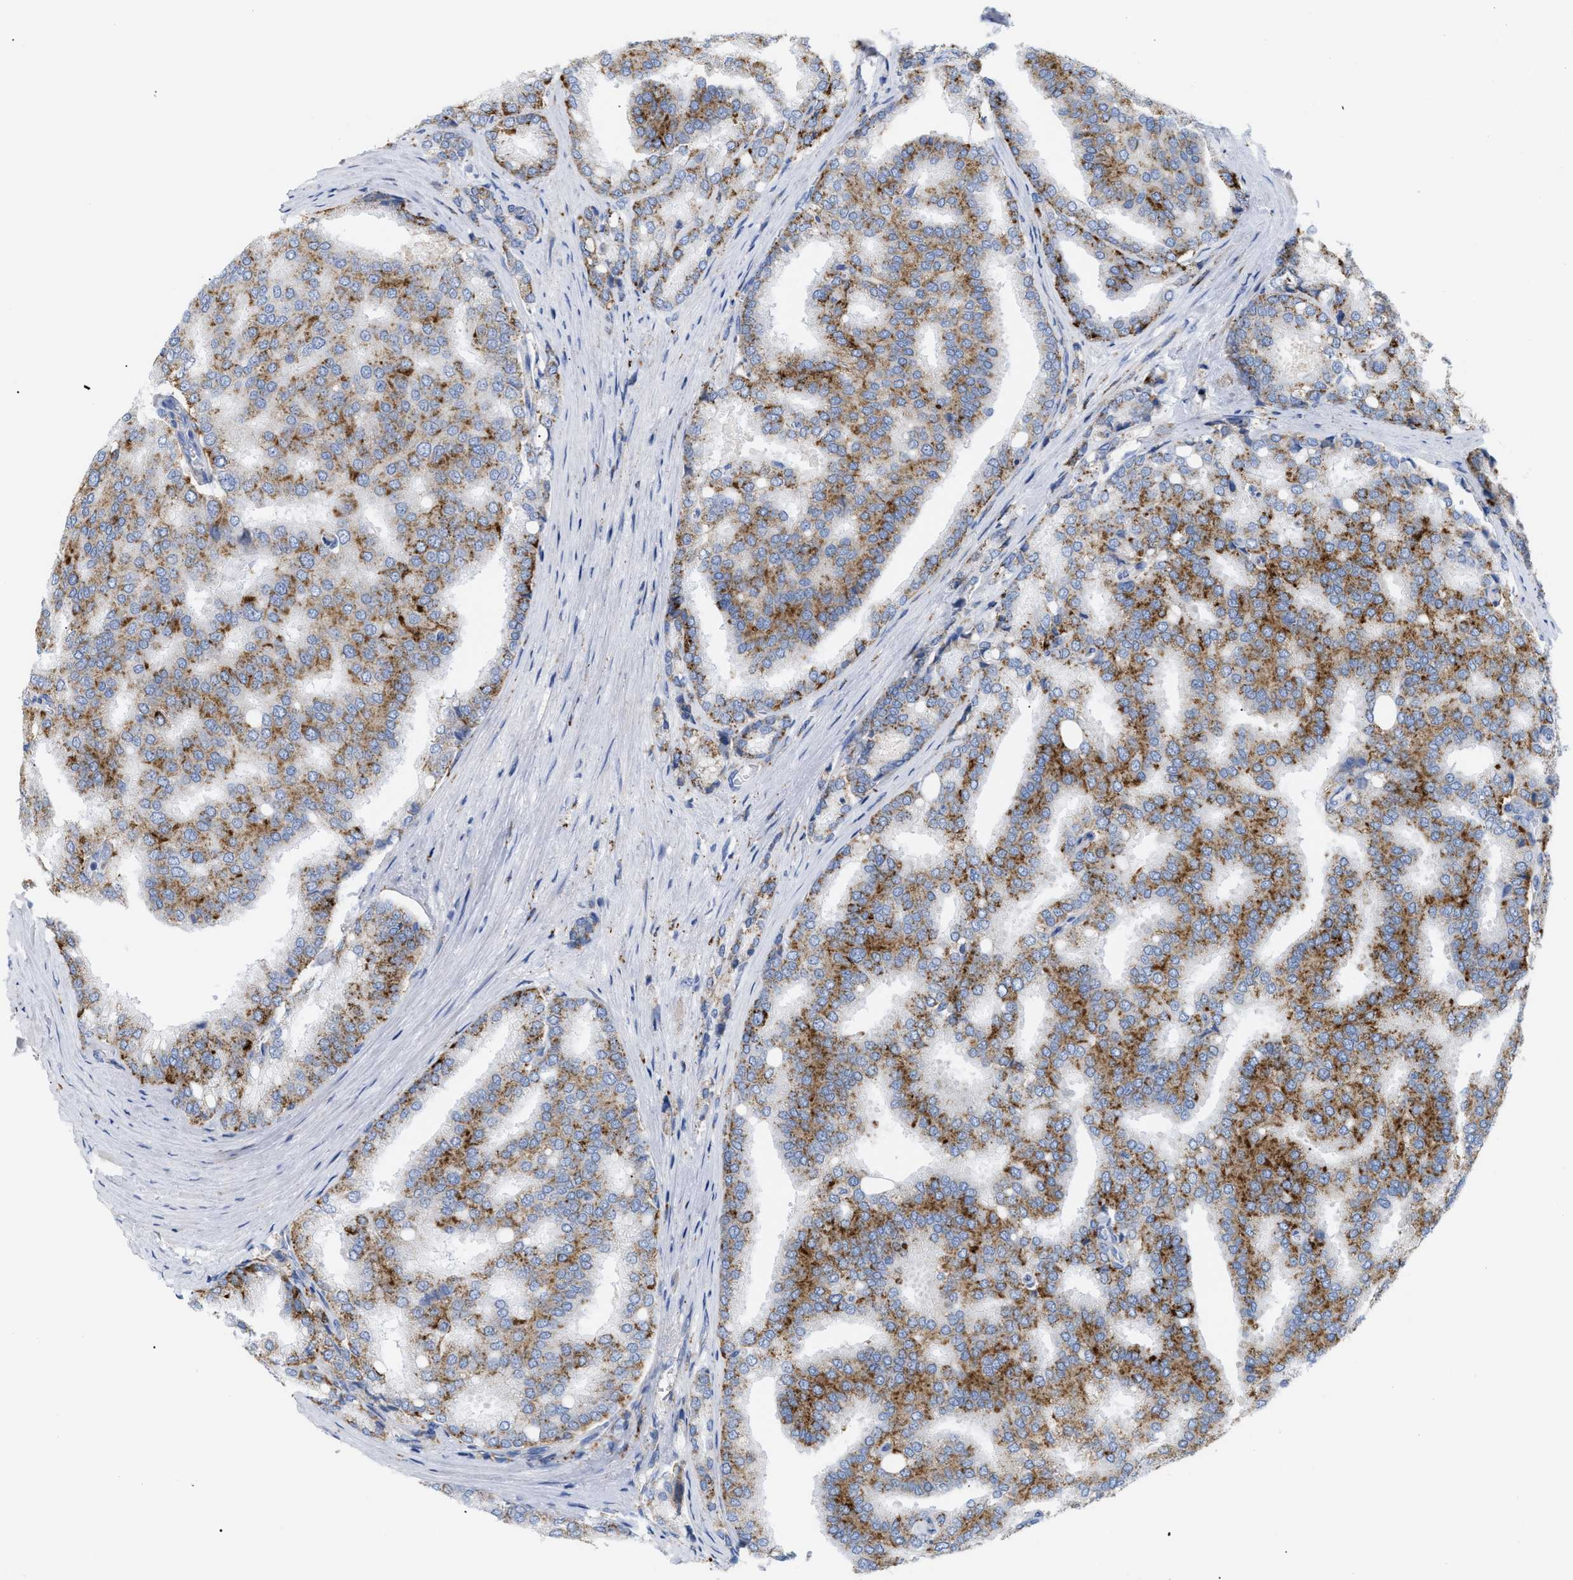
{"staining": {"intensity": "moderate", "quantity": ">75%", "location": "cytoplasmic/membranous"}, "tissue": "prostate cancer", "cell_type": "Tumor cells", "image_type": "cancer", "snomed": [{"axis": "morphology", "description": "Adenocarcinoma, High grade"}, {"axis": "topography", "description": "Prostate"}], "caption": "Human prostate cancer stained with a brown dye demonstrates moderate cytoplasmic/membranous positive staining in about >75% of tumor cells.", "gene": "DRAM2", "patient": {"sex": "male", "age": 50}}